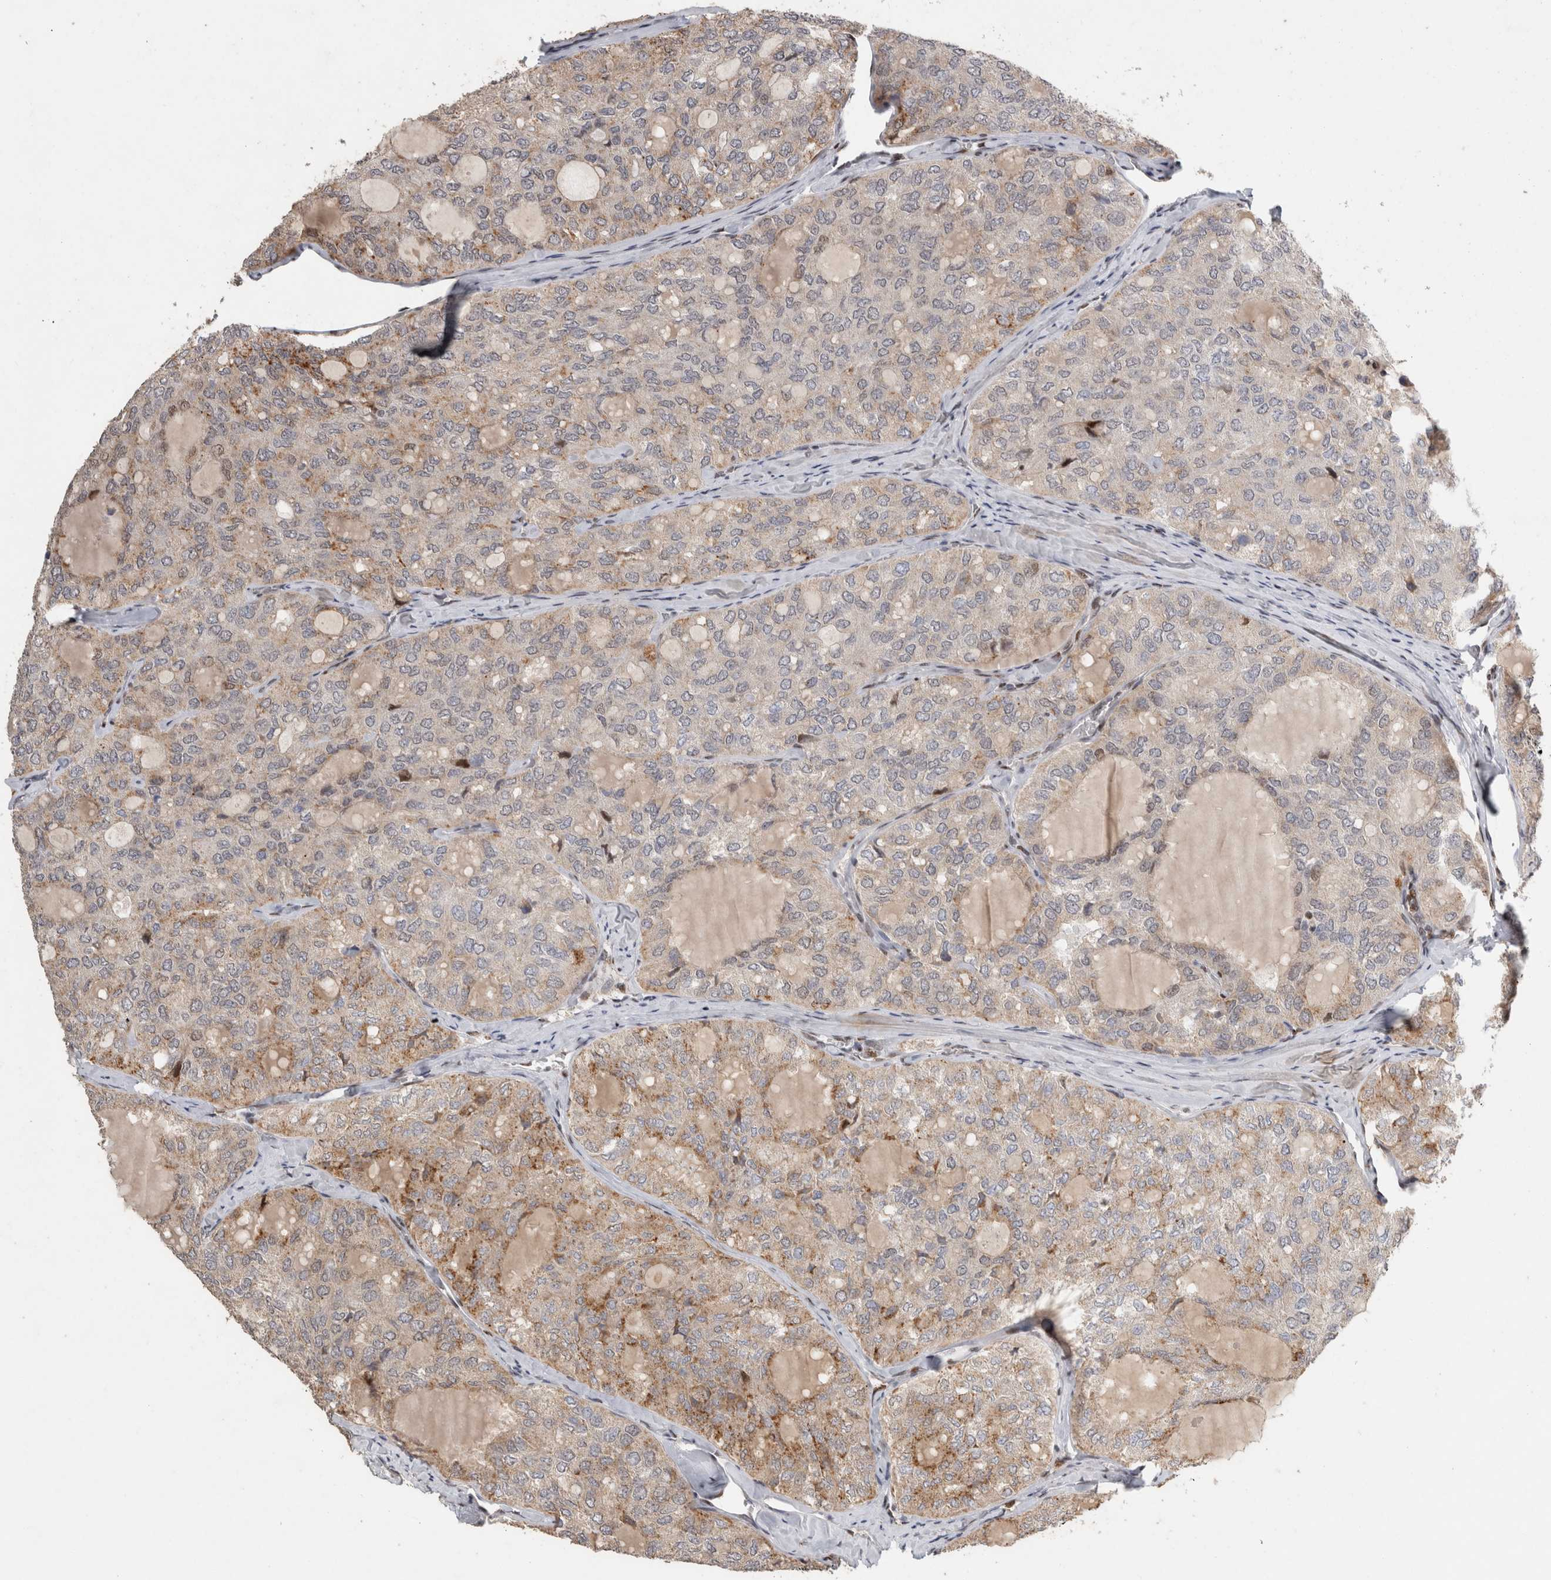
{"staining": {"intensity": "weak", "quantity": "25%-75%", "location": "cytoplasmic/membranous"}, "tissue": "thyroid cancer", "cell_type": "Tumor cells", "image_type": "cancer", "snomed": [{"axis": "morphology", "description": "Follicular adenoma carcinoma, NOS"}, {"axis": "topography", "description": "Thyroid gland"}], "caption": "IHC staining of follicular adenoma carcinoma (thyroid), which reveals low levels of weak cytoplasmic/membranous staining in approximately 25%-75% of tumor cells indicating weak cytoplasmic/membranous protein positivity. The staining was performed using DAB (brown) for protein detection and nuclei were counterstained in hematoxylin (blue).", "gene": "C8orf58", "patient": {"sex": "male", "age": 75}}